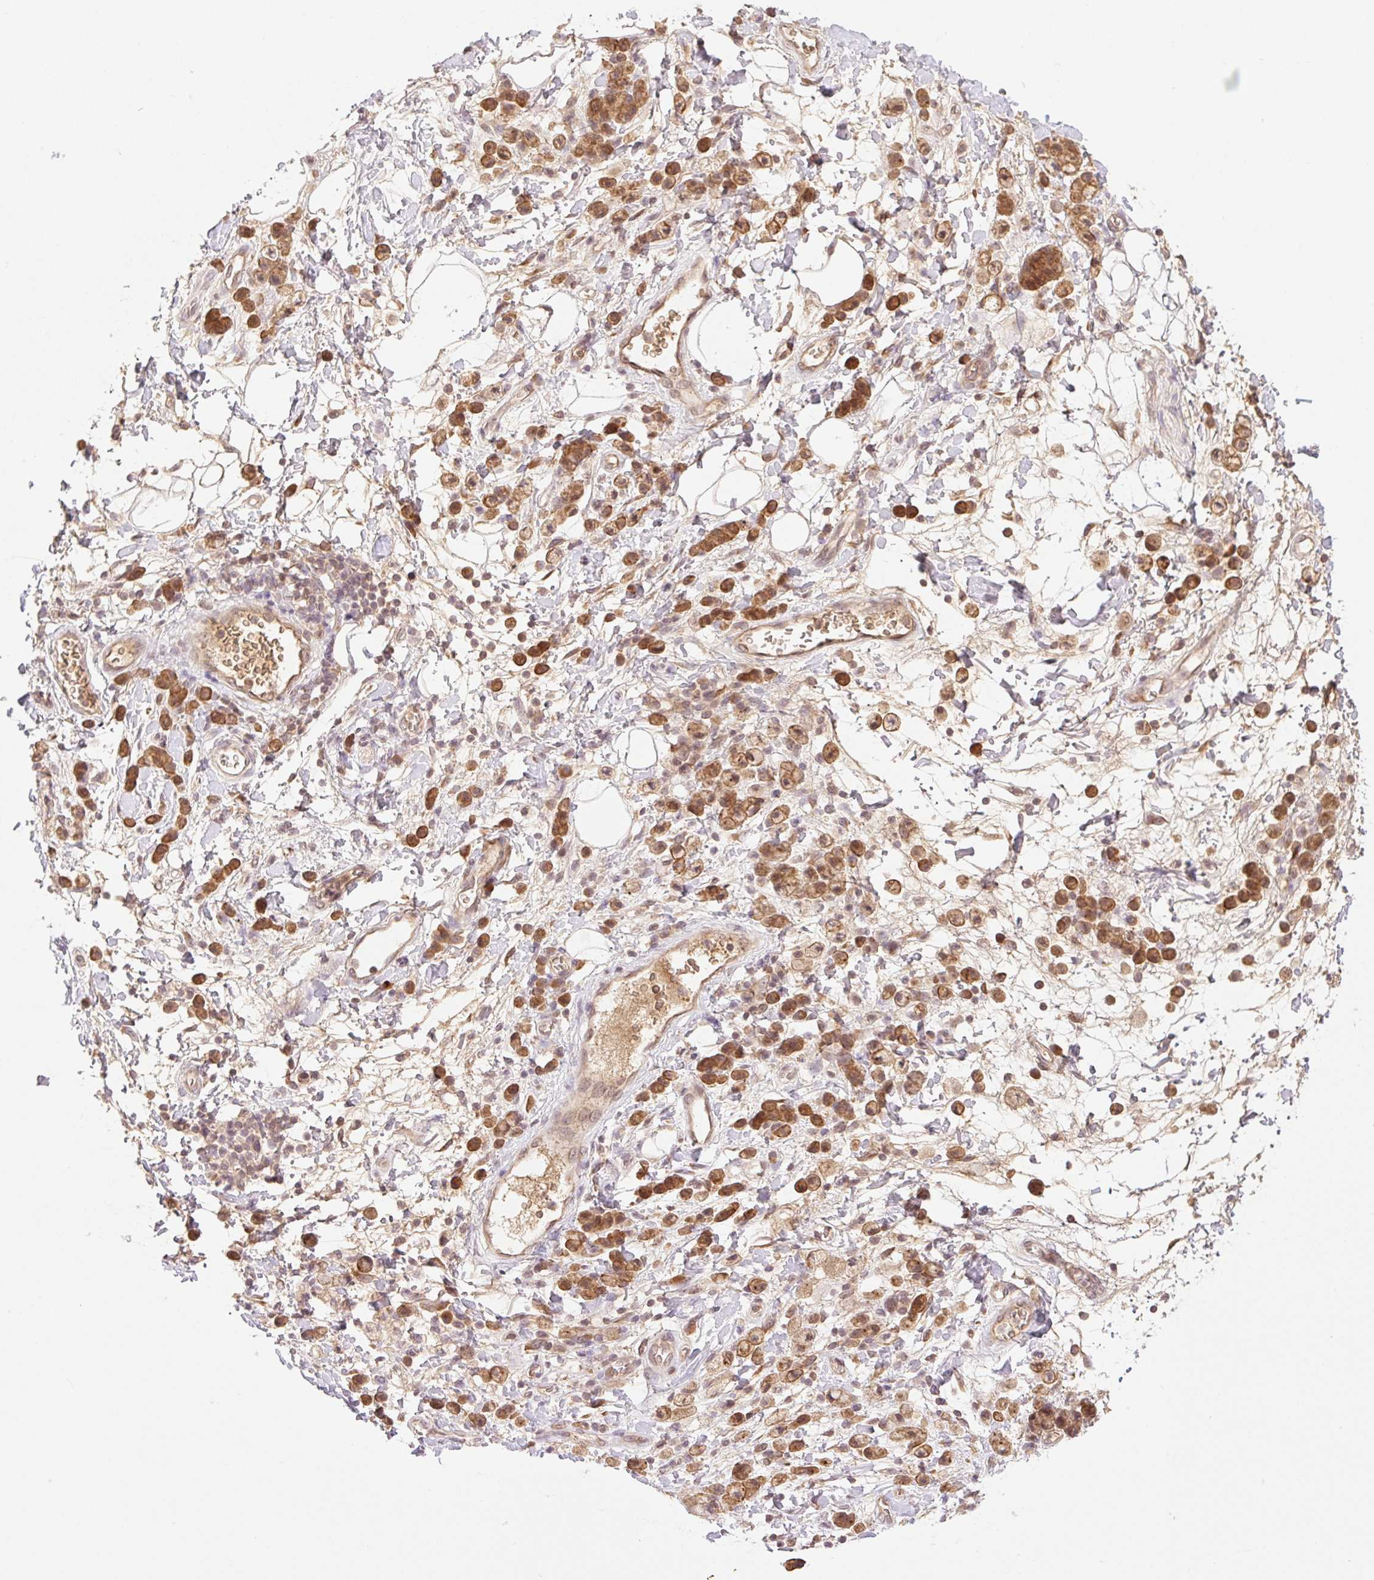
{"staining": {"intensity": "strong", "quantity": ">75%", "location": "cytoplasmic/membranous"}, "tissue": "stomach cancer", "cell_type": "Tumor cells", "image_type": "cancer", "snomed": [{"axis": "morphology", "description": "Adenocarcinoma, NOS"}, {"axis": "topography", "description": "Stomach"}], "caption": "Brown immunohistochemical staining in human stomach adenocarcinoma reveals strong cytoplasmic/membranous positivity in approximately >75% of tumor cells.", "gene": "YJU2B", "patient": {"sex": "male", "age": 77}}